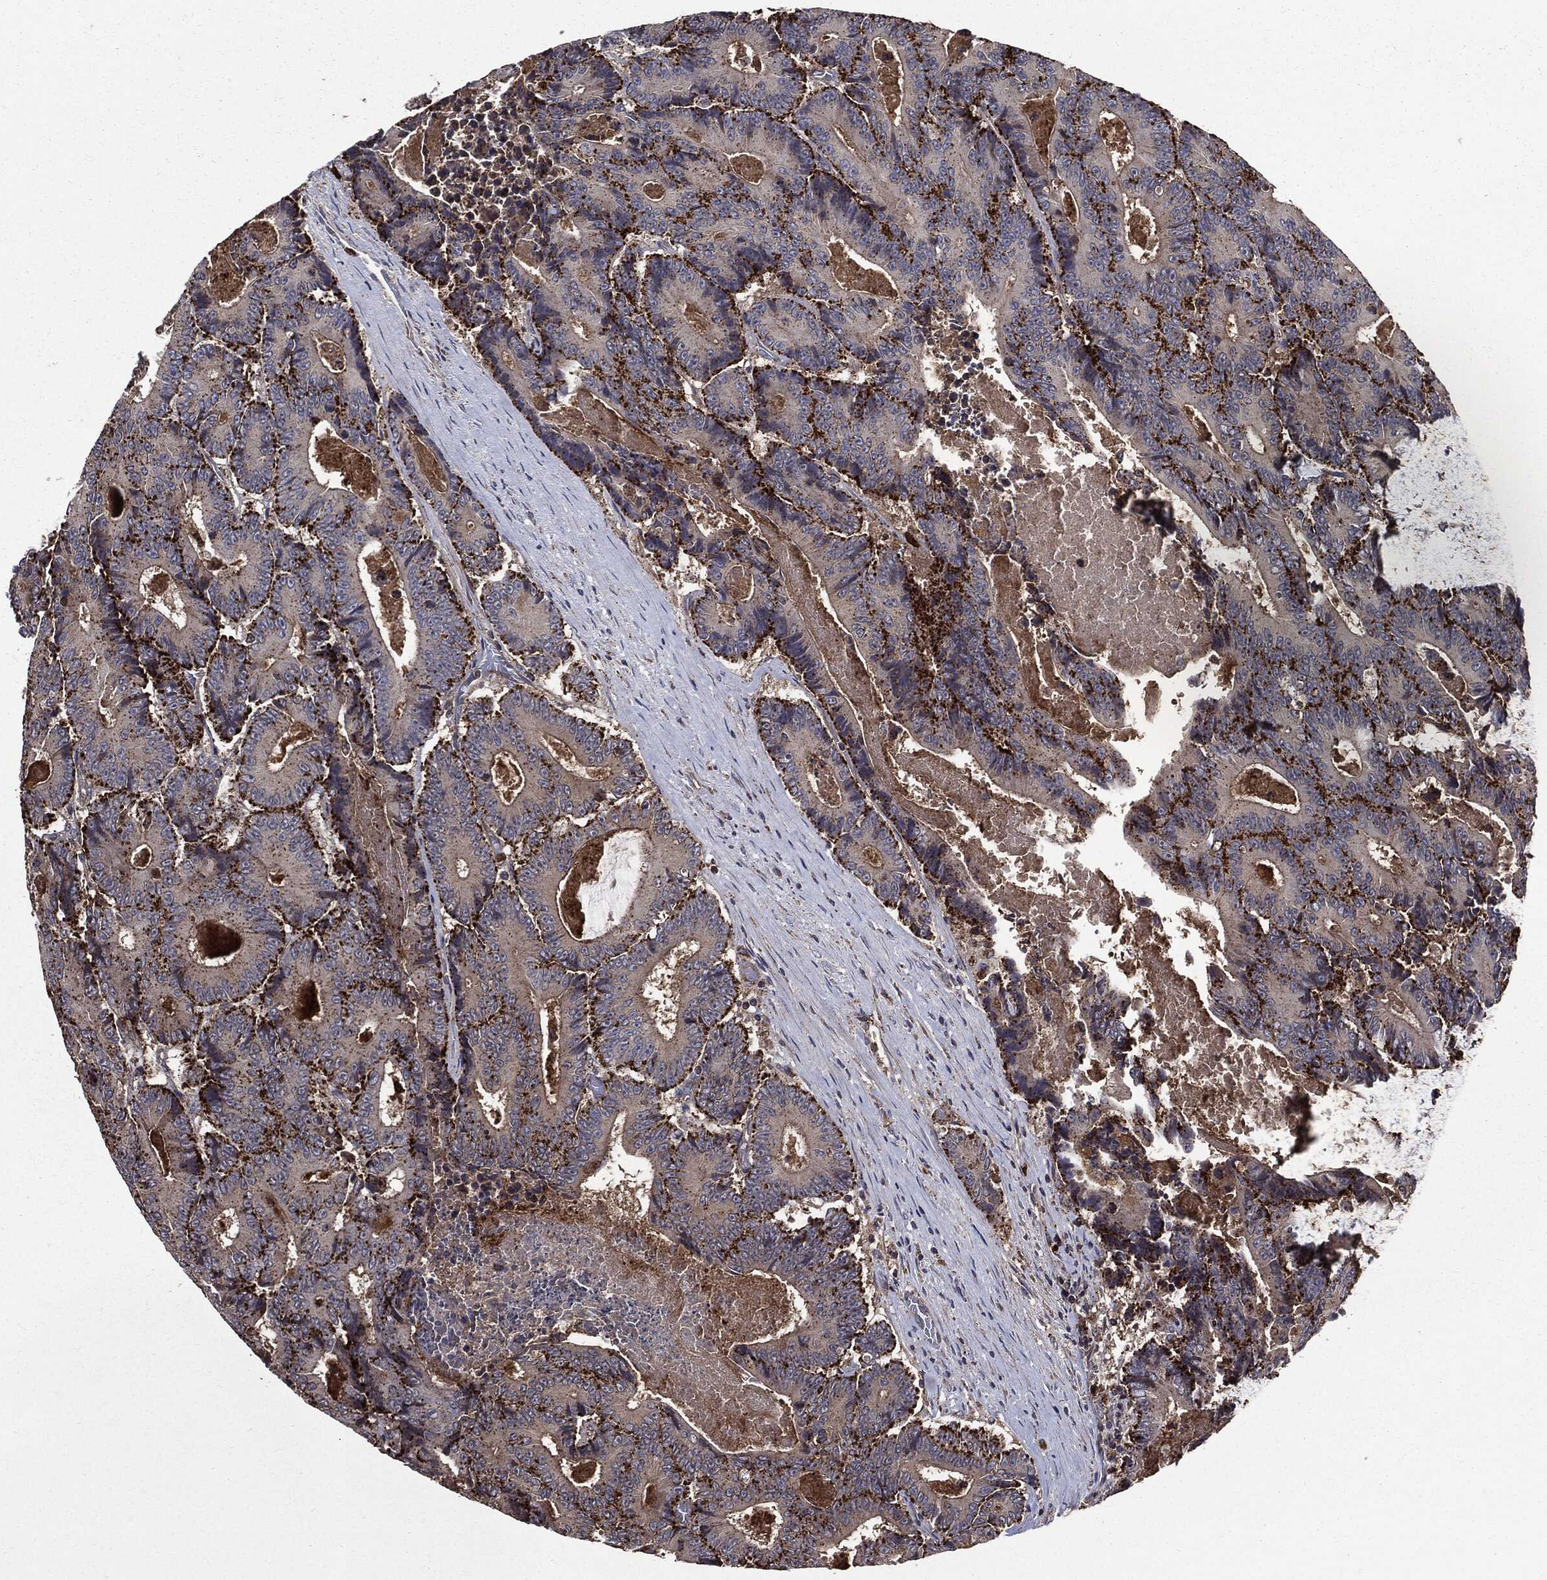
{"staining": {"intensity": "strong", "quantity": ">75%", "location": "cytoplasmic/membranous"}, "tissue": "colorectal cancer", "cell_type": "Tumor cells", "image_type": "cancer", "snomed": [{"axis": "morphology", "description": "Adenocarcinoma, NOS"}, {"axis": "topography", "description": "Colon"}], "caption": "Colorectal cancer stained for a protein (brown) displays strong cytoplasmic/membranous positive positivity in about >75% of tumor cells.", "gene": "PDCD6IP", "patient": {"sex": "male", "age": 83}}